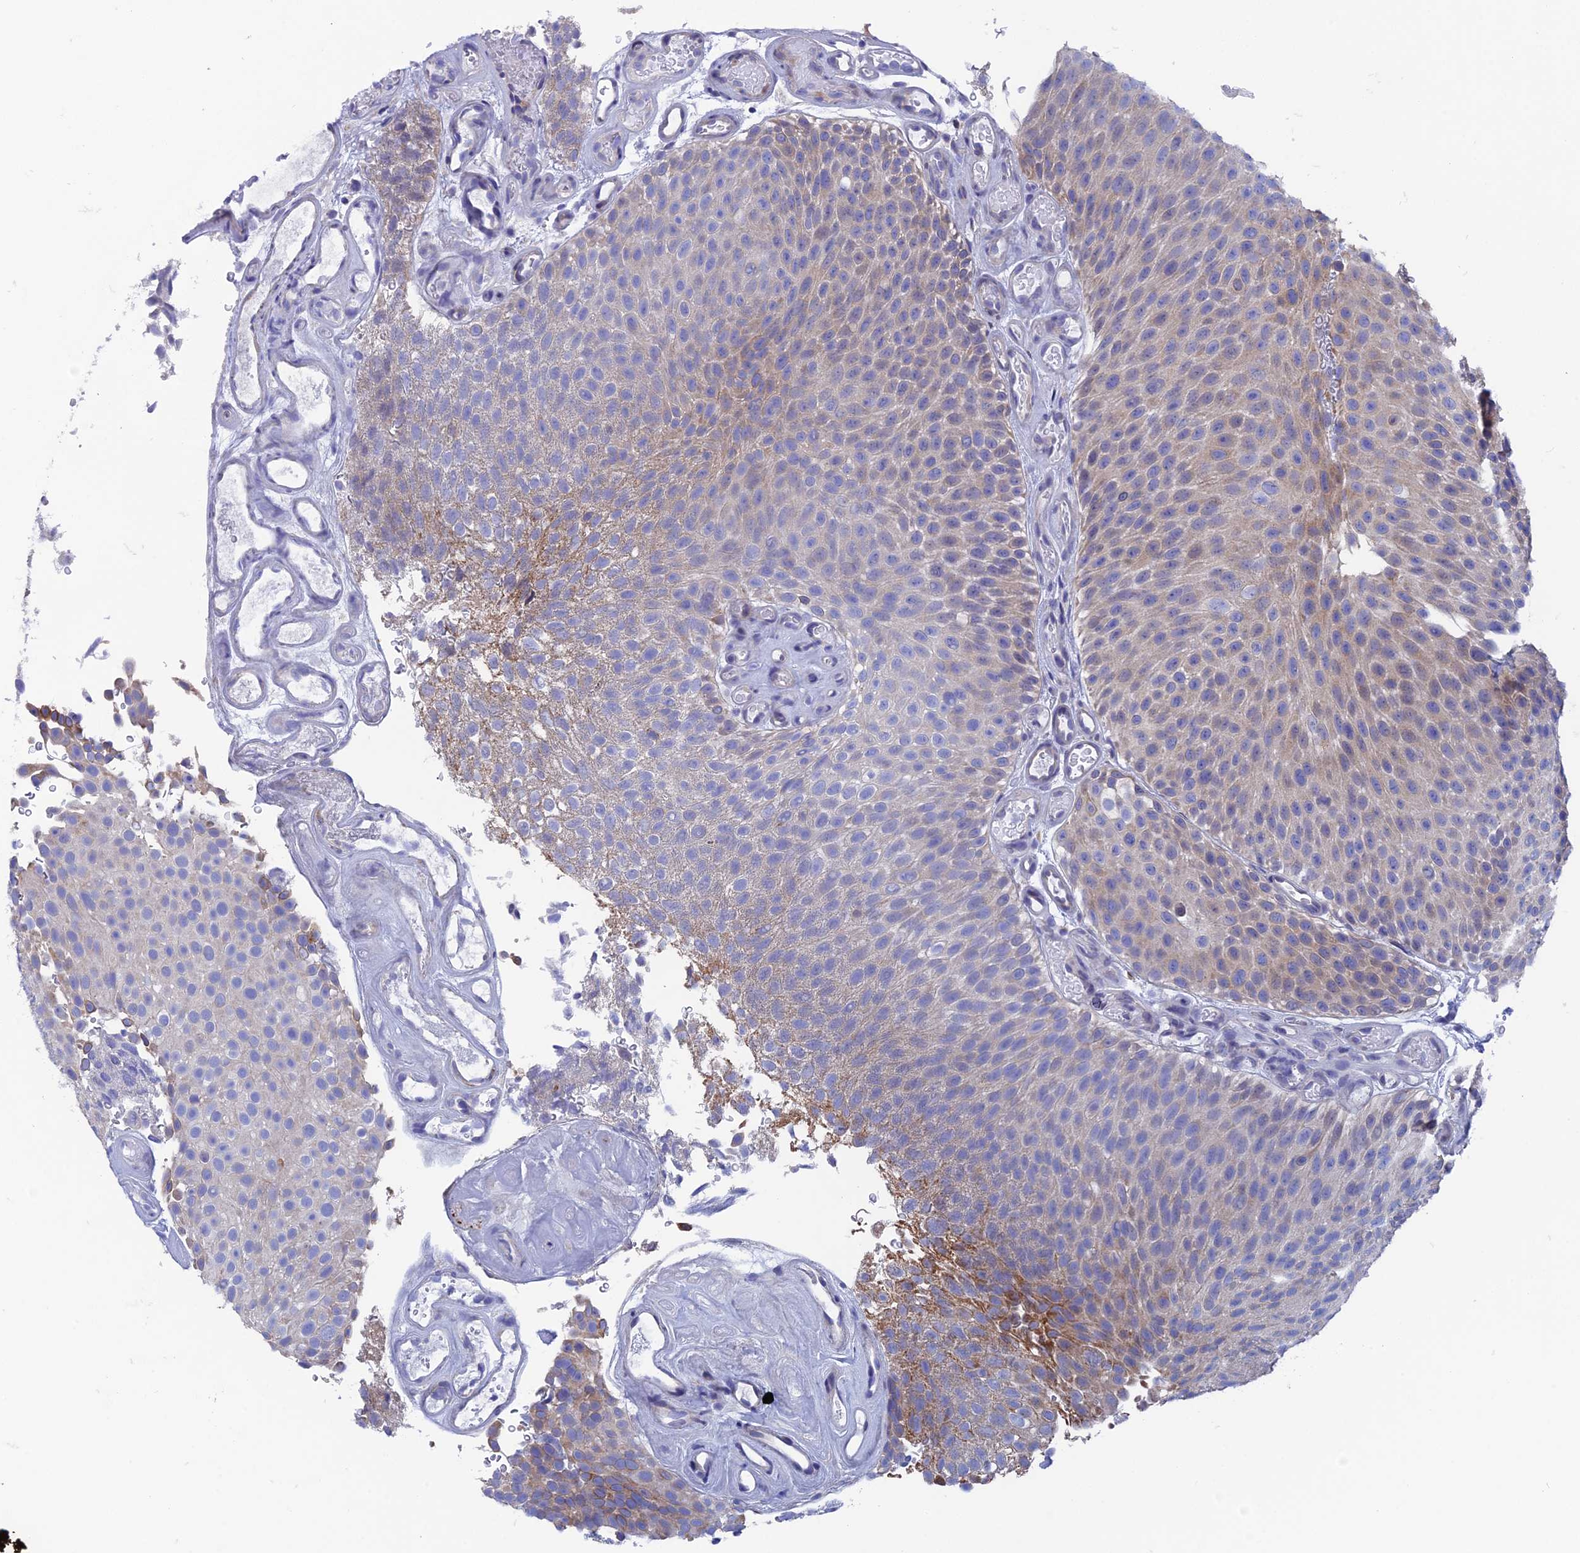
{"staining": {"intensity": "moderate", "quantity": "<25%", "location": "cytoplasmic/membranous"}, "tissue": "urothelial cancer", "cell_type": "Tumor cells", "image_type": "cancer", "snomed": [{"axis": "morphology", "description": "Urothelial carcinoma, Low grade"}, {"axis": "topography", "description": "Urinary bladder"}], "caption": "Low-grade urothelial carcinoma stained with immunohistochemistry (IHC) displays moderate cytoplasmic/membranous positivity in about <25% of tumor cells.", "gene": "AK4", "patient": {"sex": "male", "age": 78}}